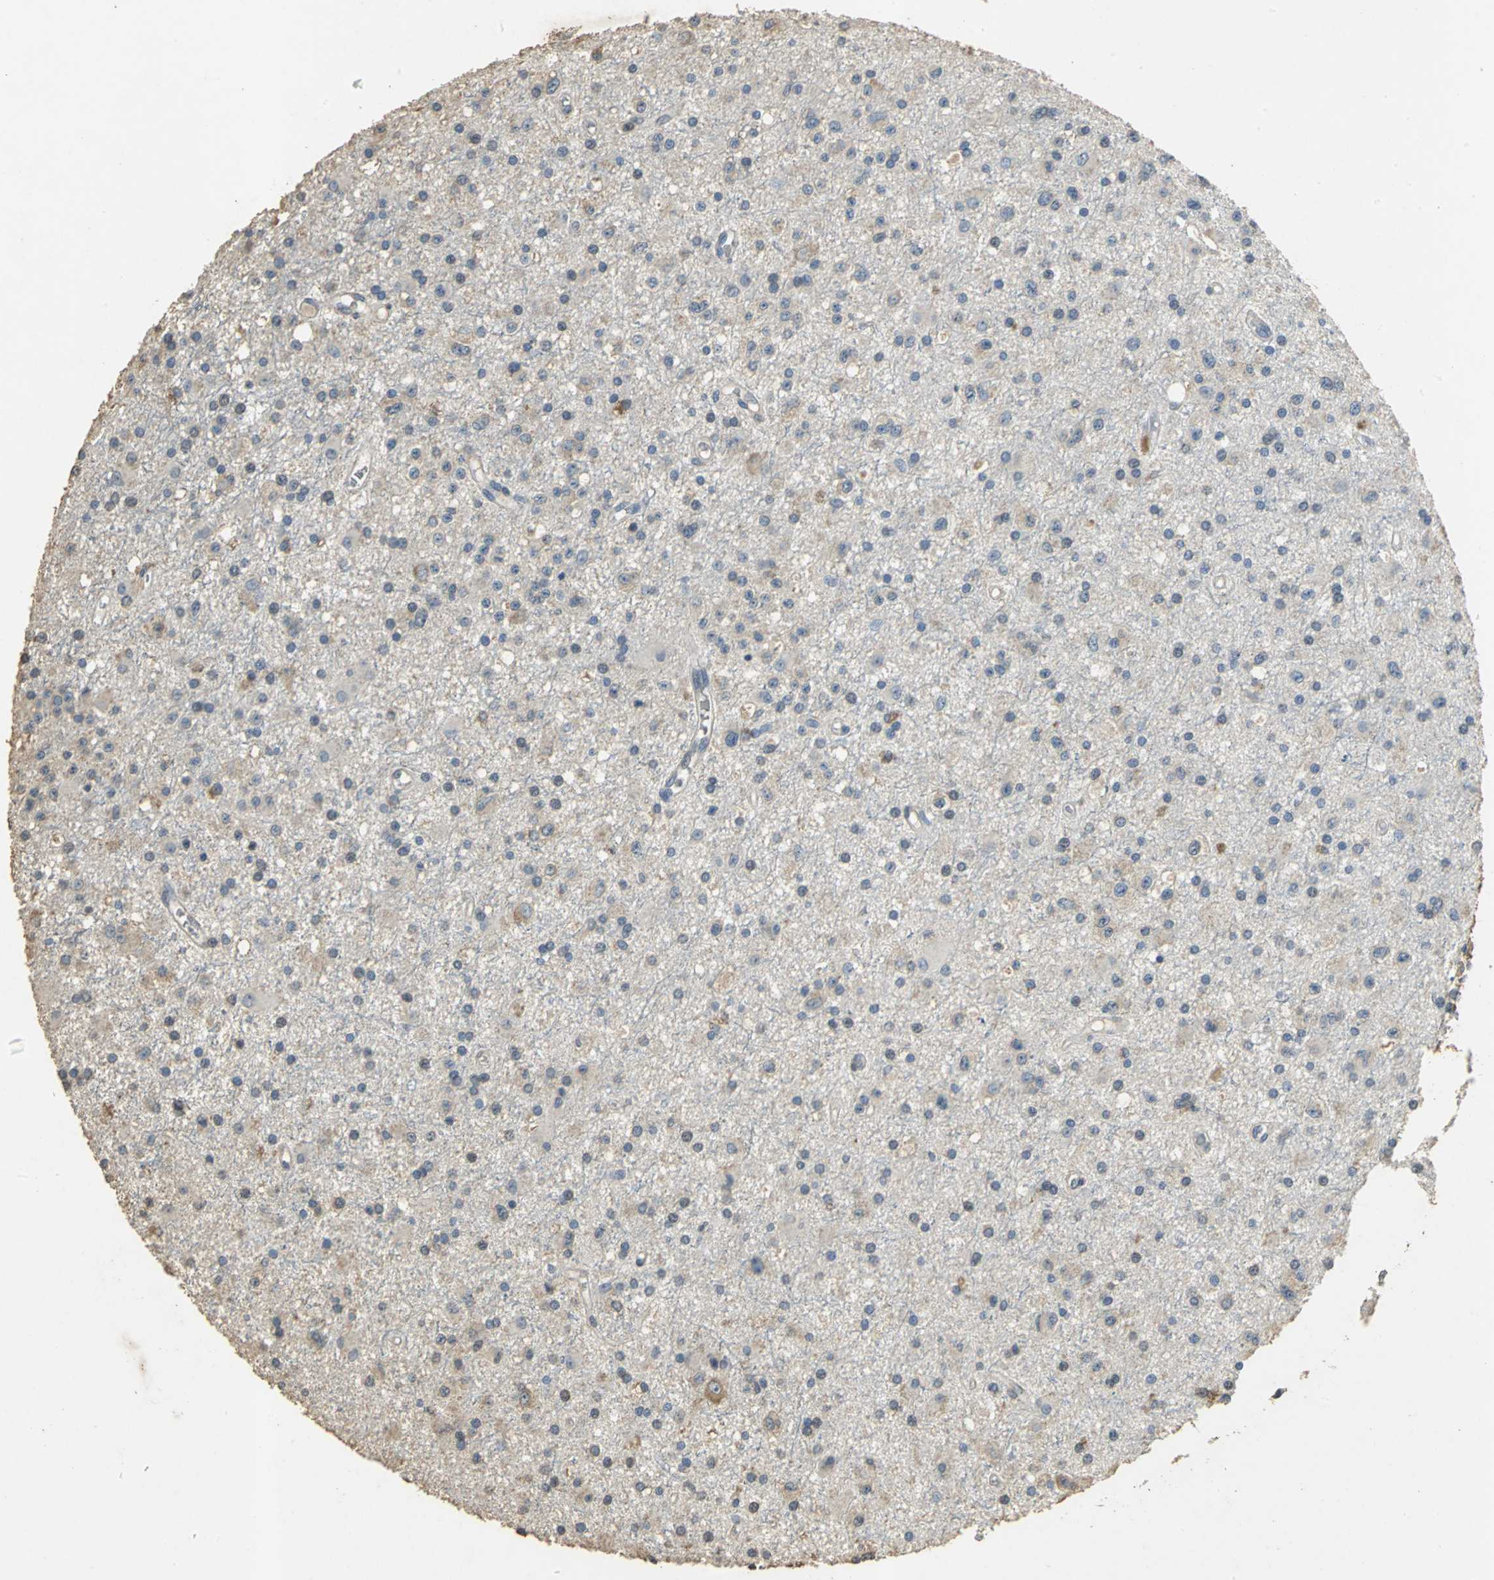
{"staining": {"intensity": "weak", "quantity": "25%-75%", "location": "cytoplasmic/membranous"}, "tissue": "glioma", "cell_type": "Tumor cells", "image_type": "cancer", "snomed": [{"axis": "morphology", "description": "Glioma, malignant, Low grade"}, {"axis": "topography", "description": "Brain"}], "caption": "Brown immunohistochemical staining in human glioma exhibits weak cytoplasmic/membranous staining in about 25%-75% of tumor cells.", "gene": "ACSL4", "patient": {"sex": "male", "age": 58}}